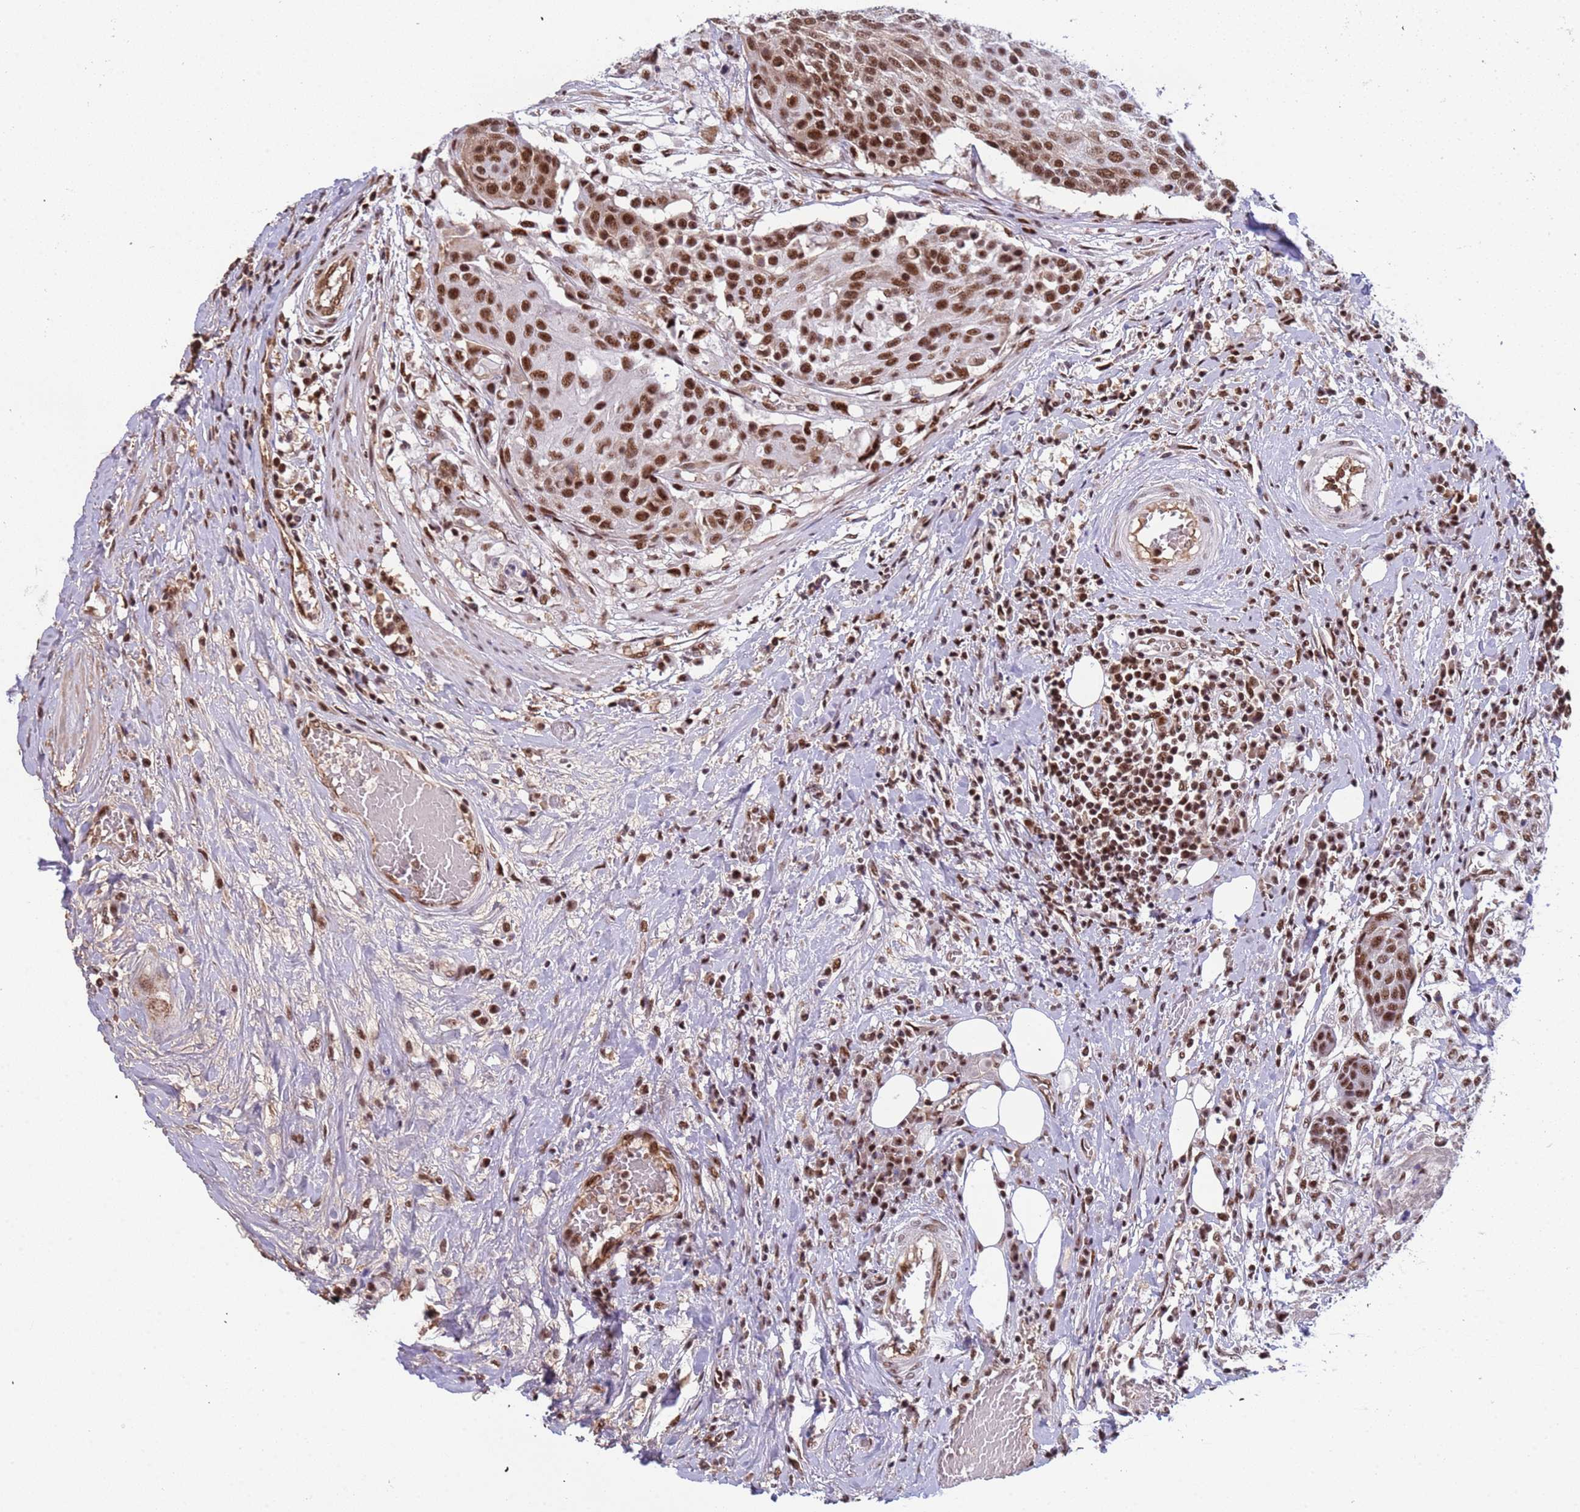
{"staining": {"intensity": "strong", "quantity": ">75%", "location": "nuclear"}, "tissue": "urothelial cancer", "cell_type": "Tumor cells", "image_type": "cancer", "snomed": [{"axis": "morphology", "description": "Urothelial carcinoma, High grade"}, {"axis": "topography", "description": "Urinary bladder"}], "caption": "Strong nuclear expression is appreciated in about >75% of tumor cells in high-grade urothelial carcinoma.", "gene": "SRRT", "patient": {"sex": "female", "age": 63}}